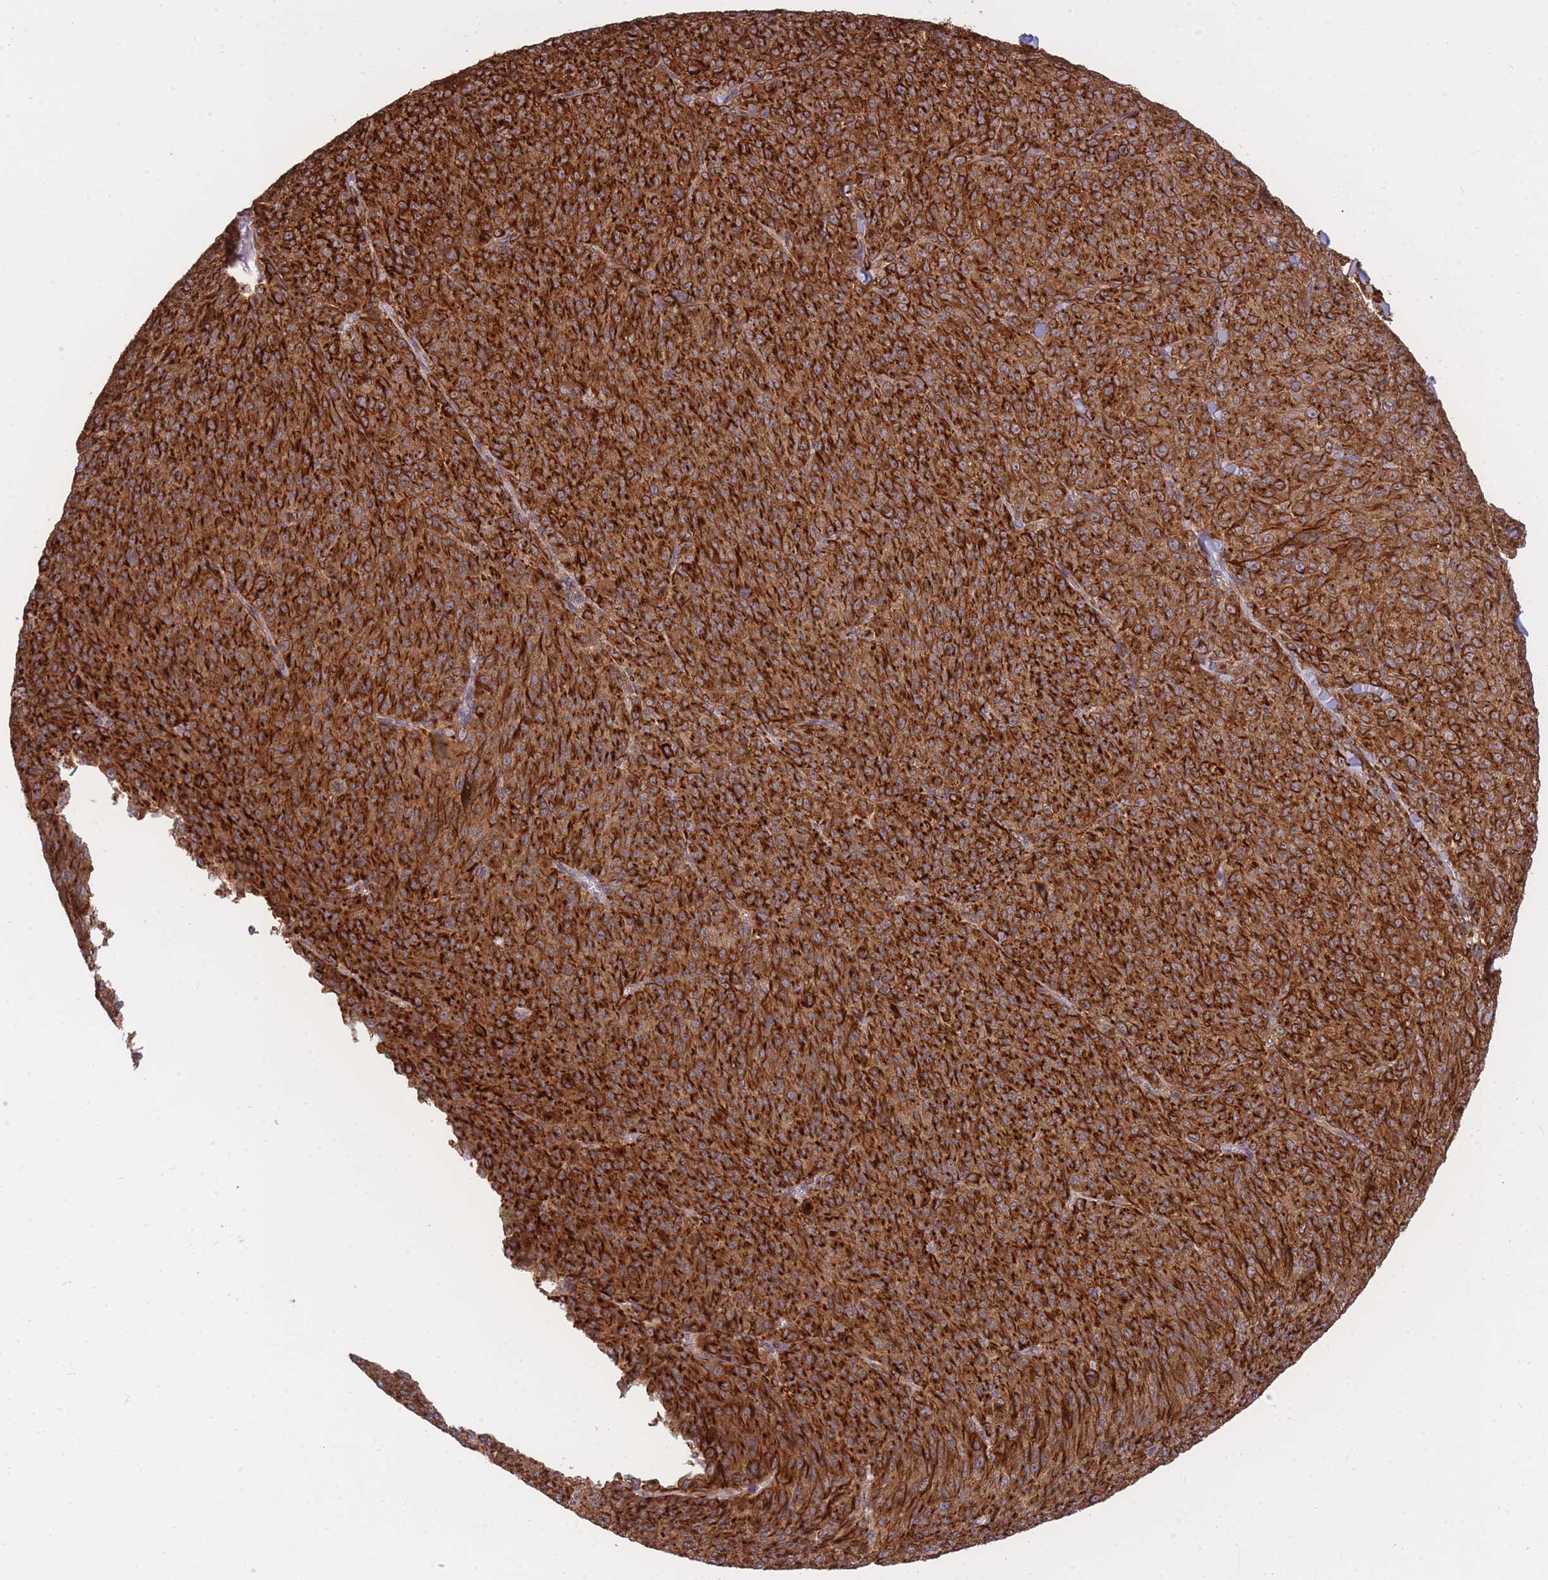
{"staining": {"intensity": "strong", "quantity": ">75%", "location": "cytoplasmic/membranous"}, "tissue": "melanoma", "cell_type": "Tumor cells", "image_type": "cancer", "snomed": [{"axis": "morphology", "description": "Malignant melanoma, NOS"}, {"axis": "topography", "description": "Skin"}], "caption": "An image showing strong cytoplasmic/membranous staining in approximately >75% of tumor cells in melanoma, as visualized by brown immunohistochemical staining.", "gene": "EXOSC8", "patient": {"sex": "female", "age": 52}}